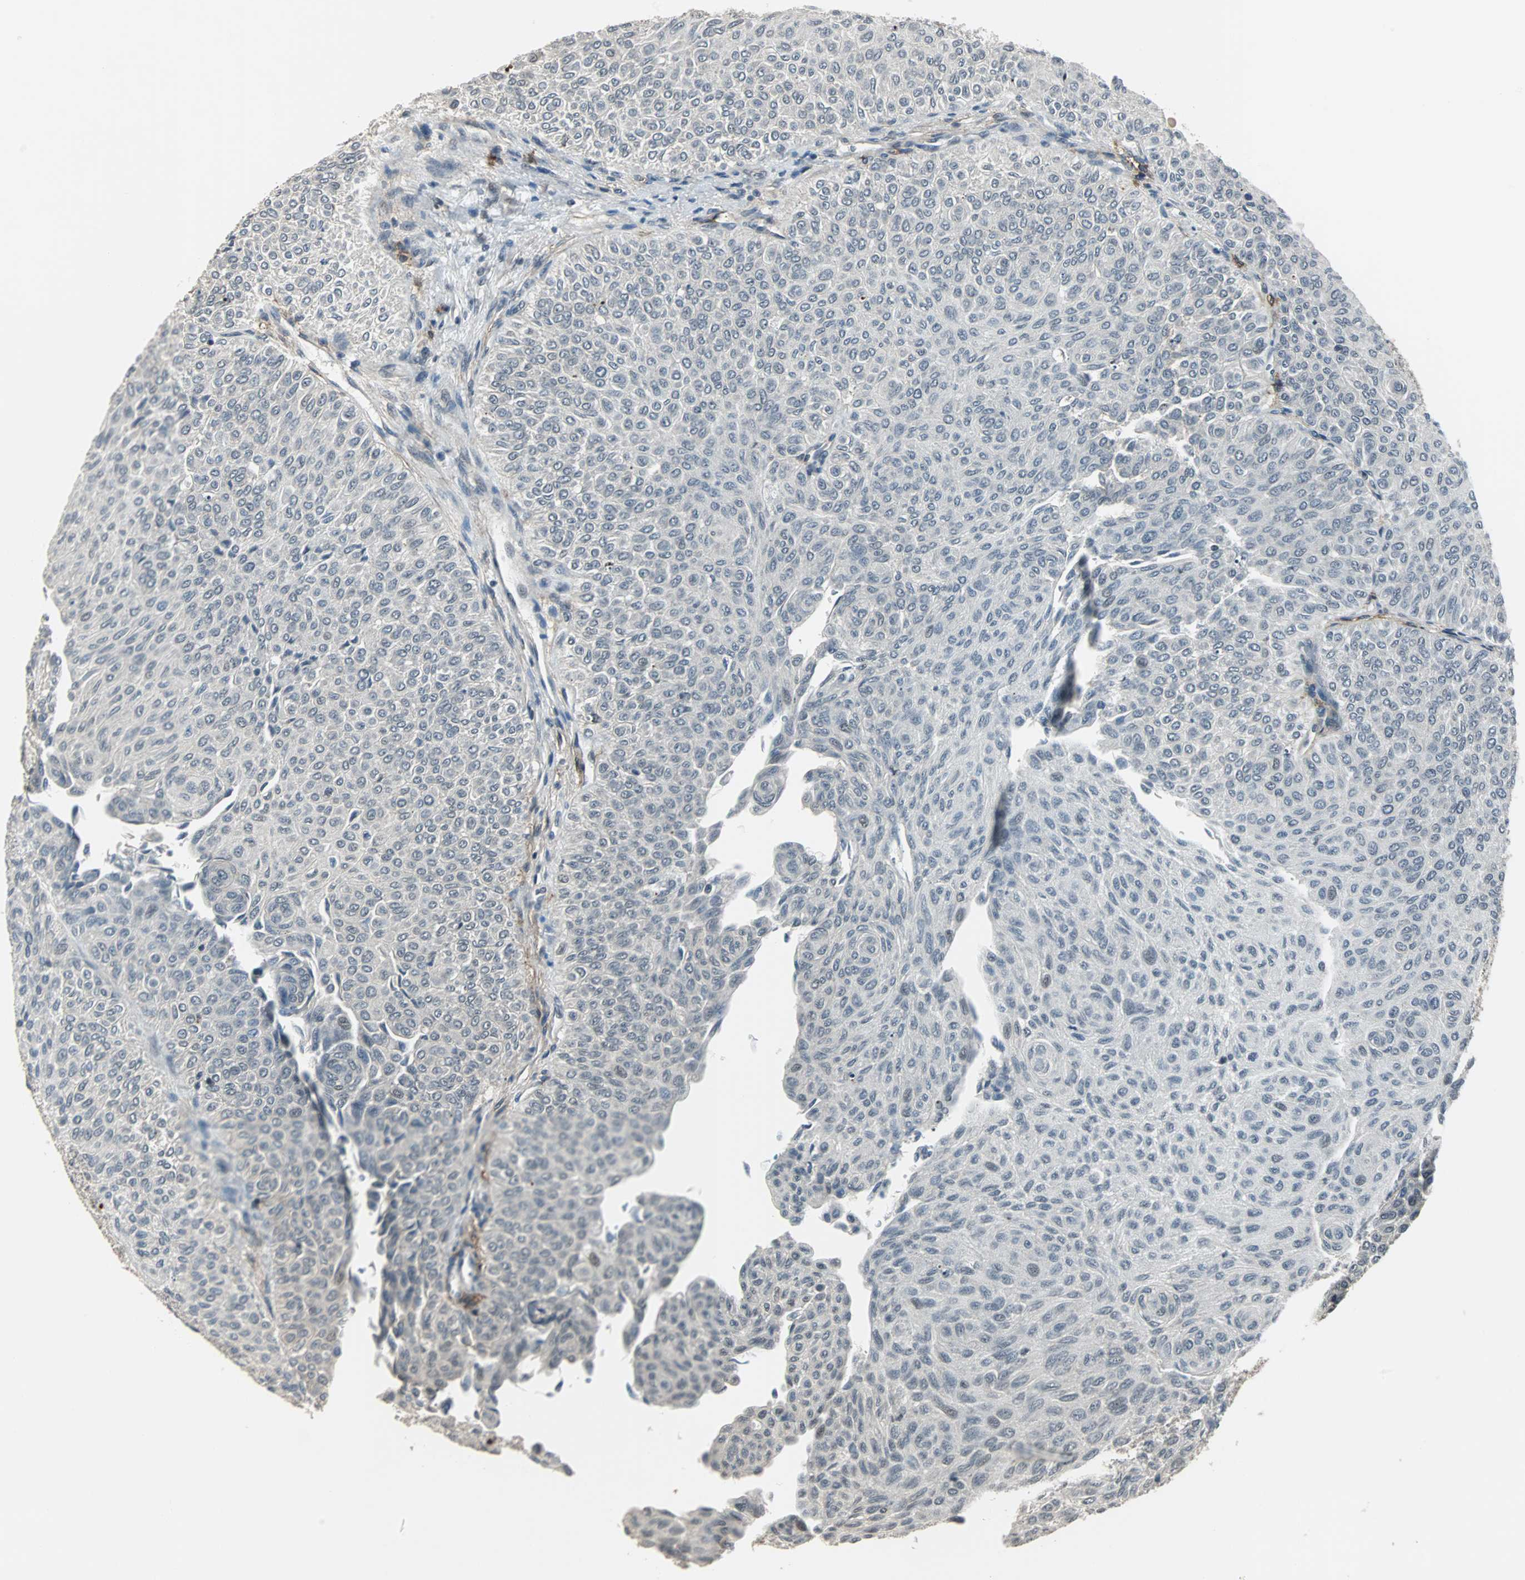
{"staining": {"intensity": "negative", "quantity": "none", "location": "none"}, "tissue": "urothelial cancer", "cell_type": "Tumor cells", "image_type": "cancer", "snomed": [{"axis": "morphology", "description": "Urothelial carcinoma, Low grade"}, {"axis": "topography", "description": "Urinary bladder"}], "caption": "High power microscopy image of an immunohistochemistry photomicrograph of urothelial cancer, revealing no significant positivity in tumor cells.", "gene": "MKX", "patient": {"sex": "male", "age": 78}}